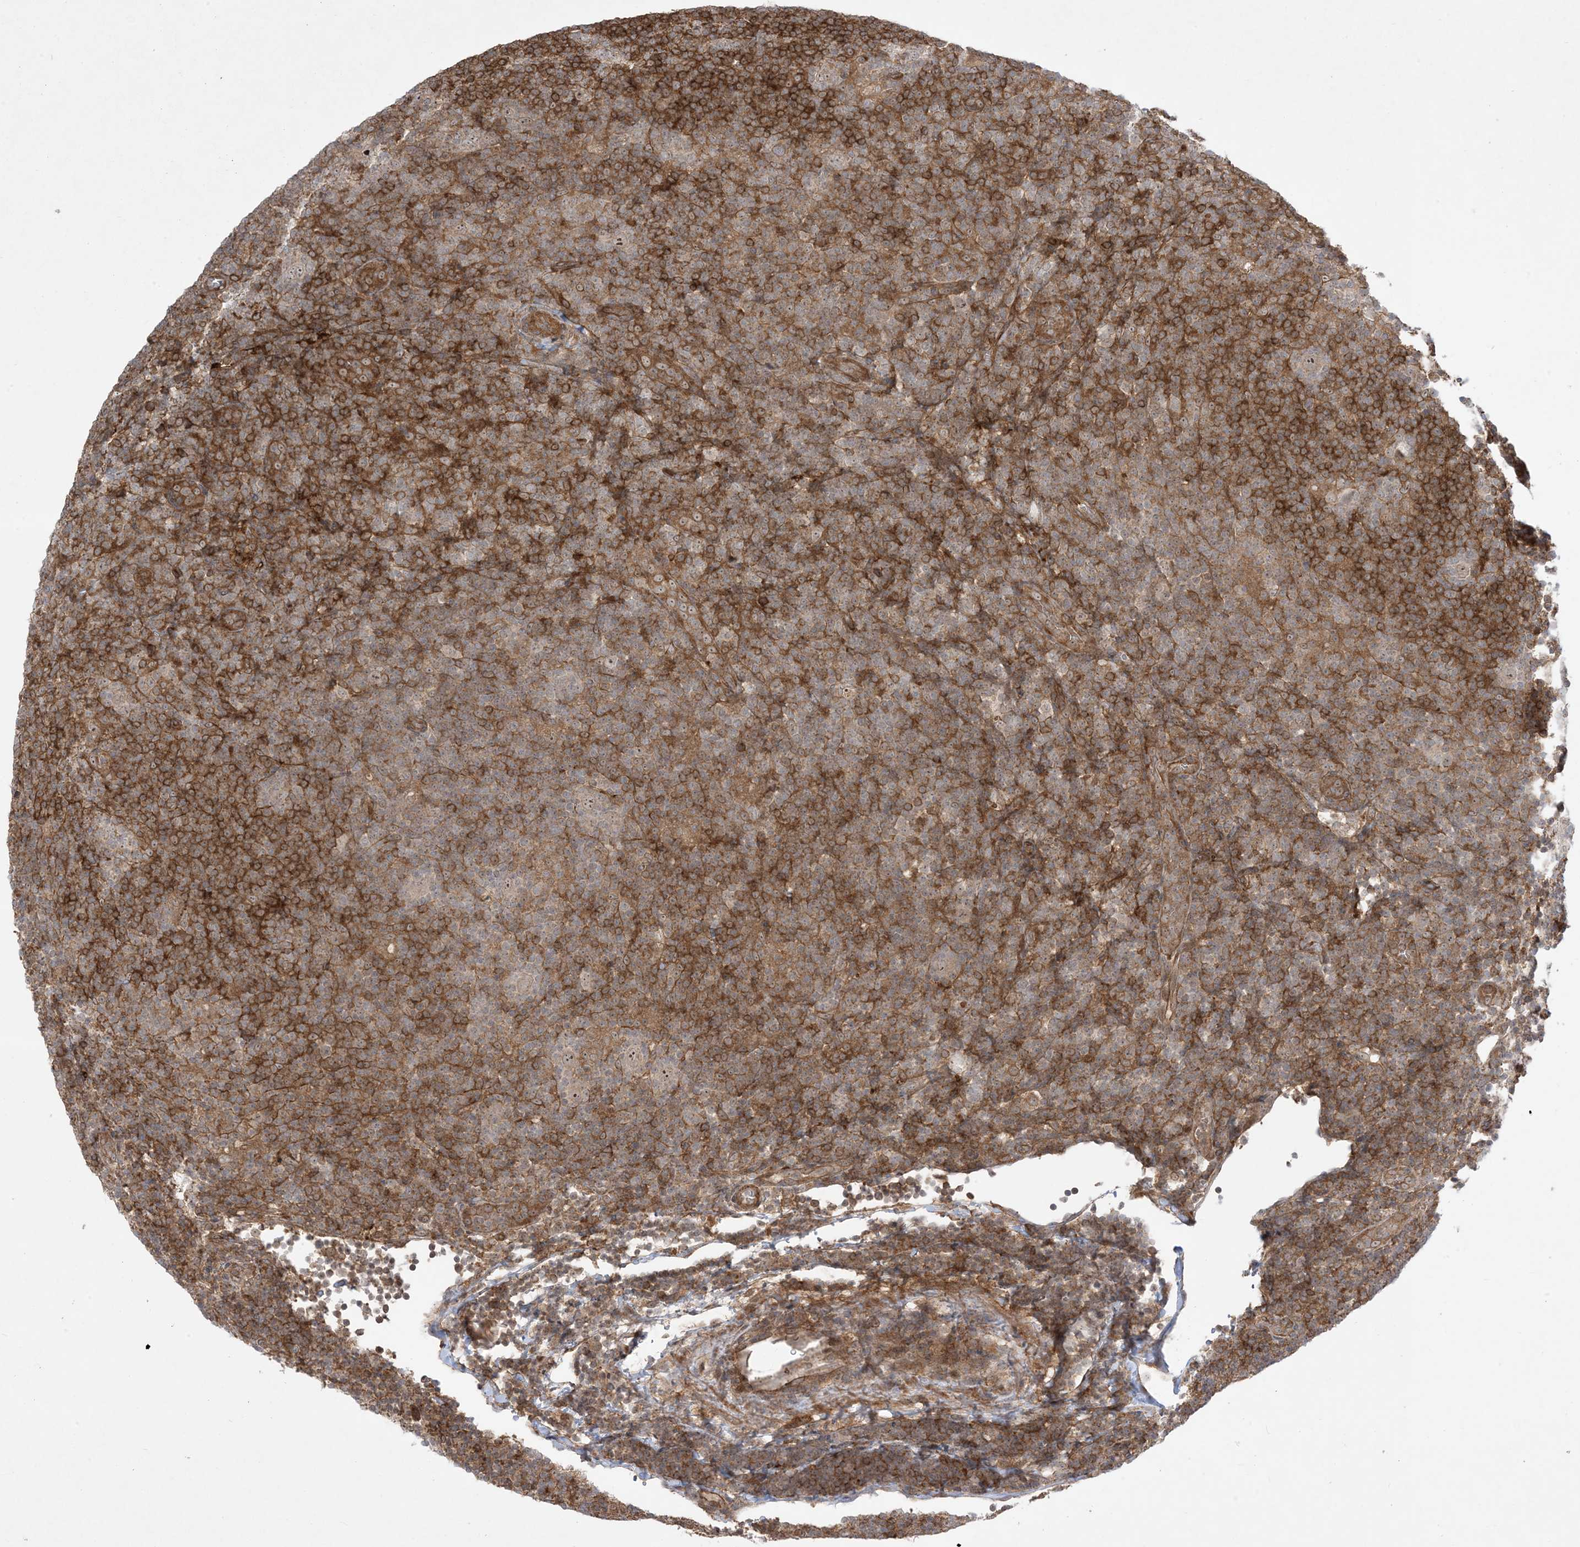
{"staining": {"intensity": "moderate", "quantity": ">75%", "location": "nuclear"}, "tissue": "lymphoma", "cell_type": "Tumor cells", "image_type": "cancer", "snomed": [{"axis": "morphology", "description": "Hodgkin's disease, NOS"}, {"axis": "topography", "description": "Lymph node"}], "caption": "A medium amount of moderate nuclear positivity is present in approximately >75% of tumor cells in Hodgkin's disease tissue. The staining is performed using DAB (3,3'-diaminobenzidine) brown chromogen to label protein expression. The nuclei are counter-stained blue using hematoxylin.", "gene": "SOGA3", "patient": {"sex": "female", "age": 57}}